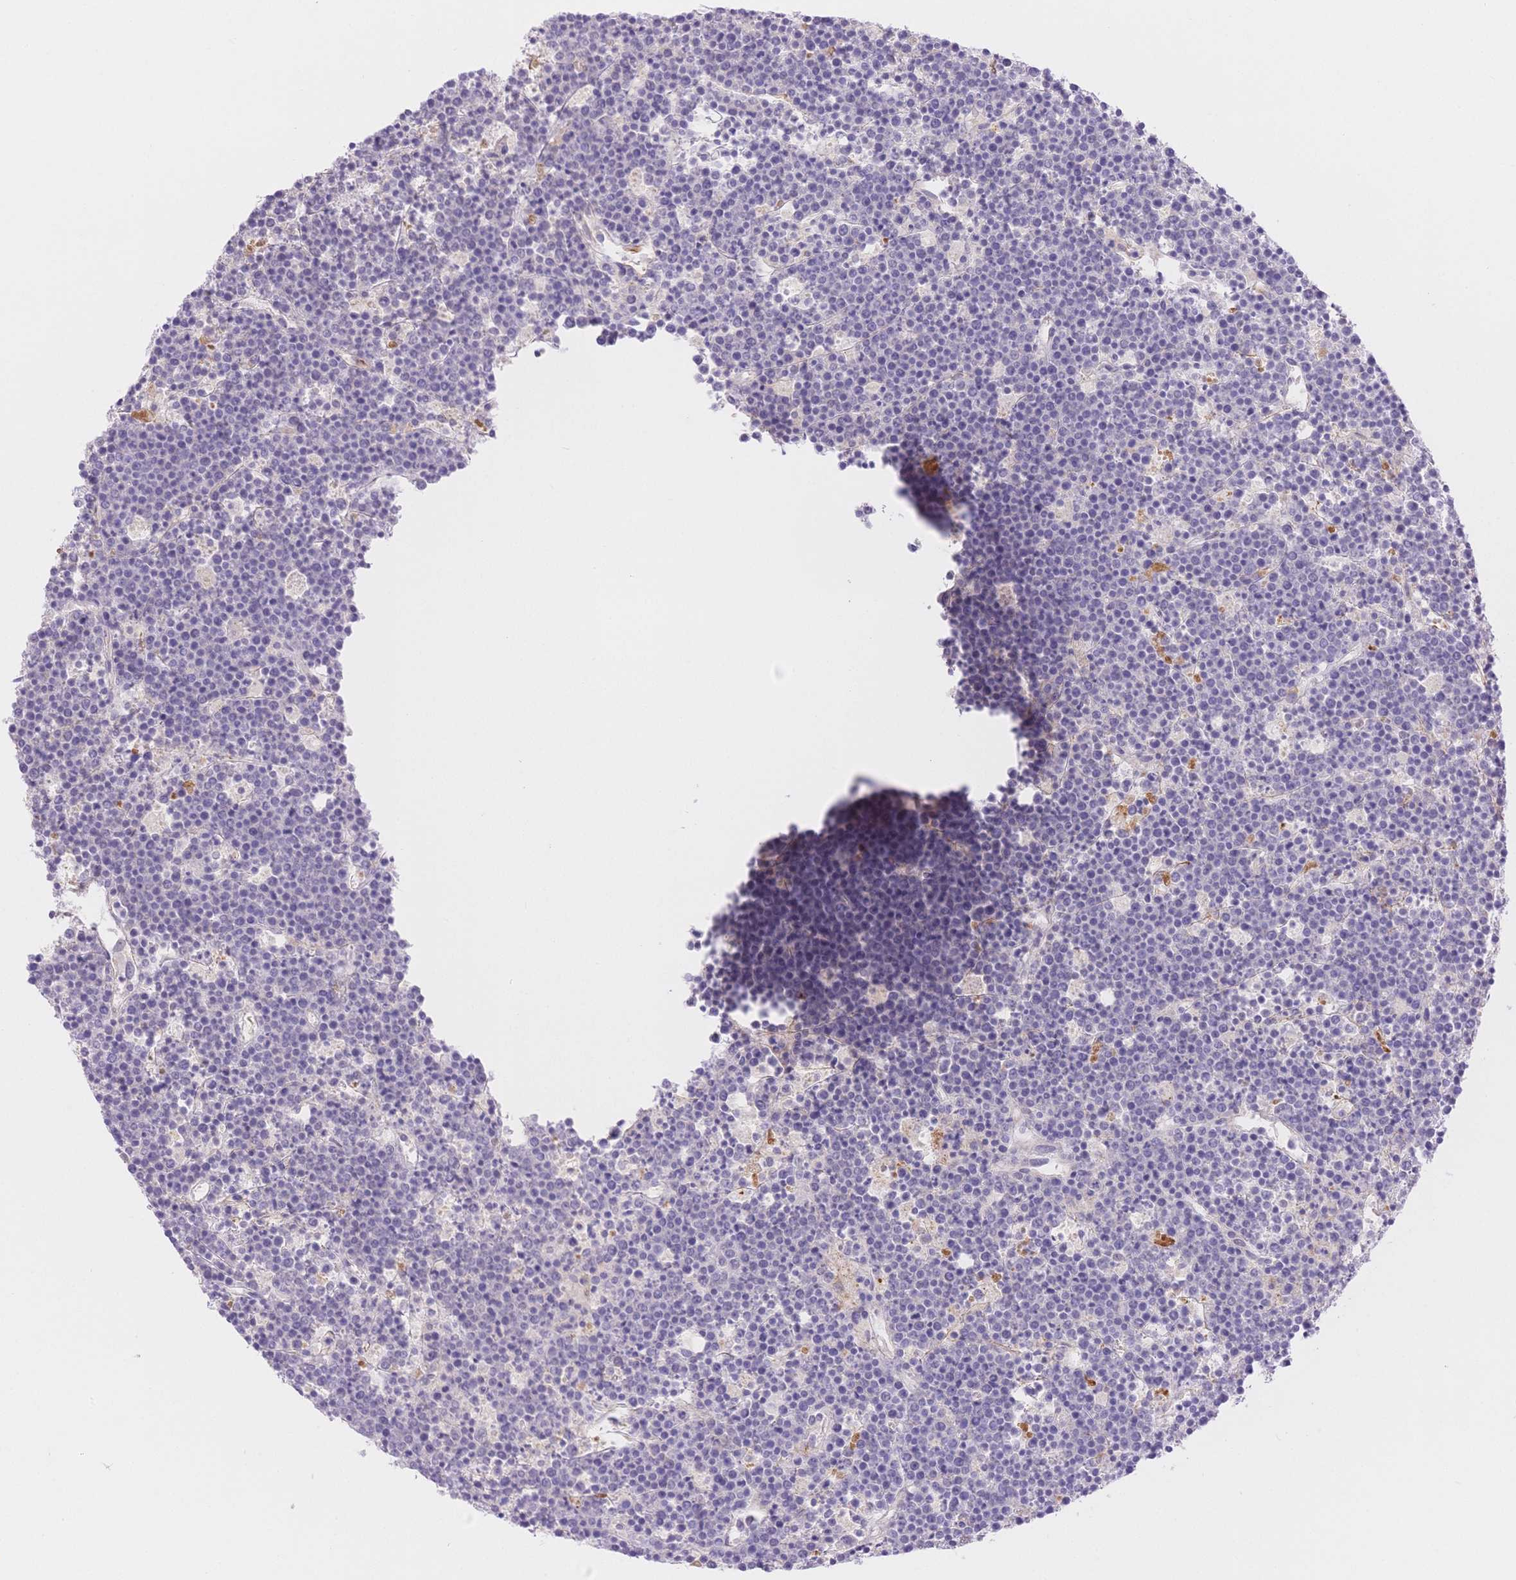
{"staining": {"intensity": "negative", "quantity": "none", "location": "none"}, "tissue": "lymphoma", "cell_type": "Tumor cells", "image_type": "cancer", "snomed": [{"axis": "morphology", "description": "Malignant lymphoma, non-Hodgkin's type, High grade"}, {"axis": "topography", "description": "Ovary"}], "caption": "Immunohistochemical staining of human lymphoma exhibits no significant staining in tumor cells.", "gene": "WDR54", "patient": {"sex": "female", "age": 56}}